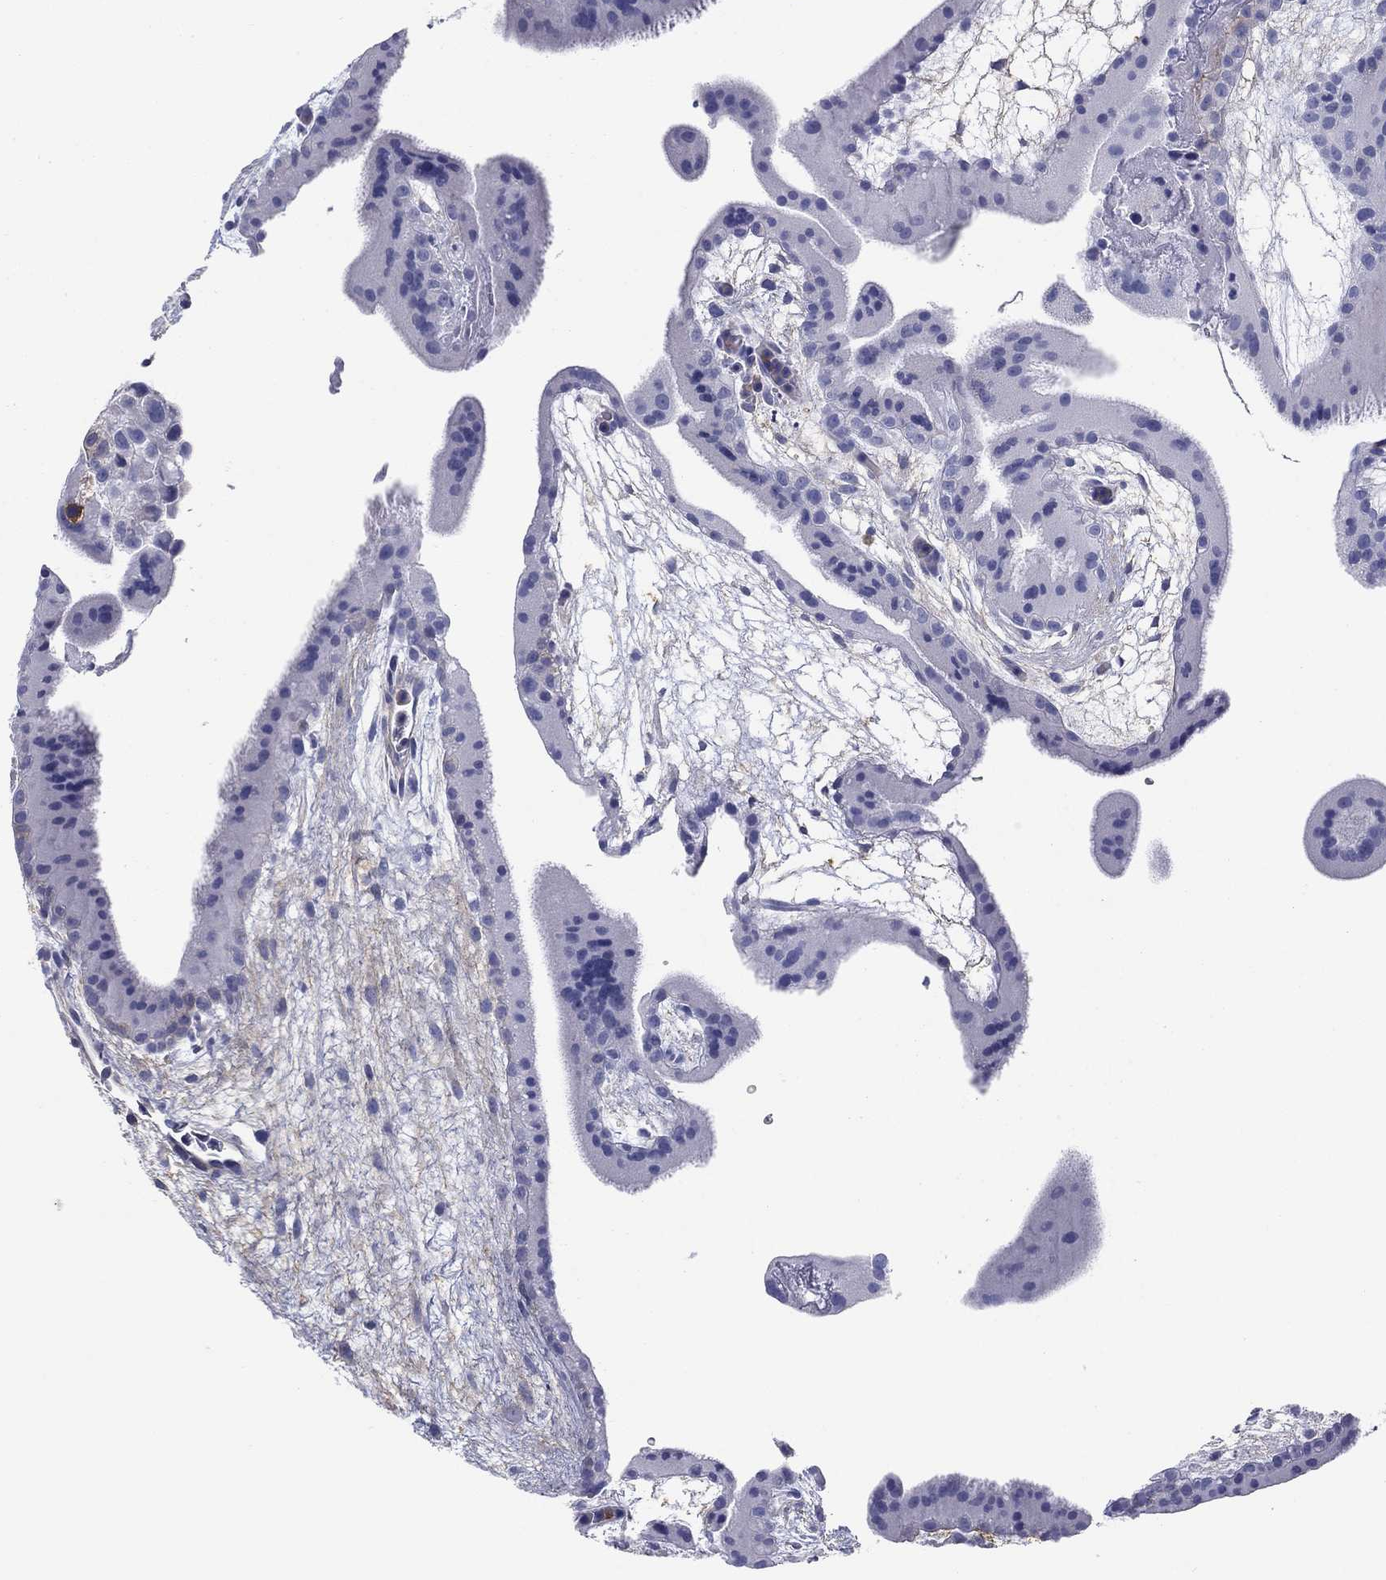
{"staining": {"intensity": "negative", "quantity": "none", "location": "none"}, "tissue": "placenta", "cell_type": "Decidual cells", "image_type": "normal", "snomed": [{"axis": "morphology", "description": "Normal tissue, NOS"}, {"axis": "topography", "description": "Placenta"}], "caption": "This is an immunohistochemistry image of normal human placenta. There is no staining in decidual cells.", "gene": "GPC1", "patient": {"sex": "female", "age": 19}}